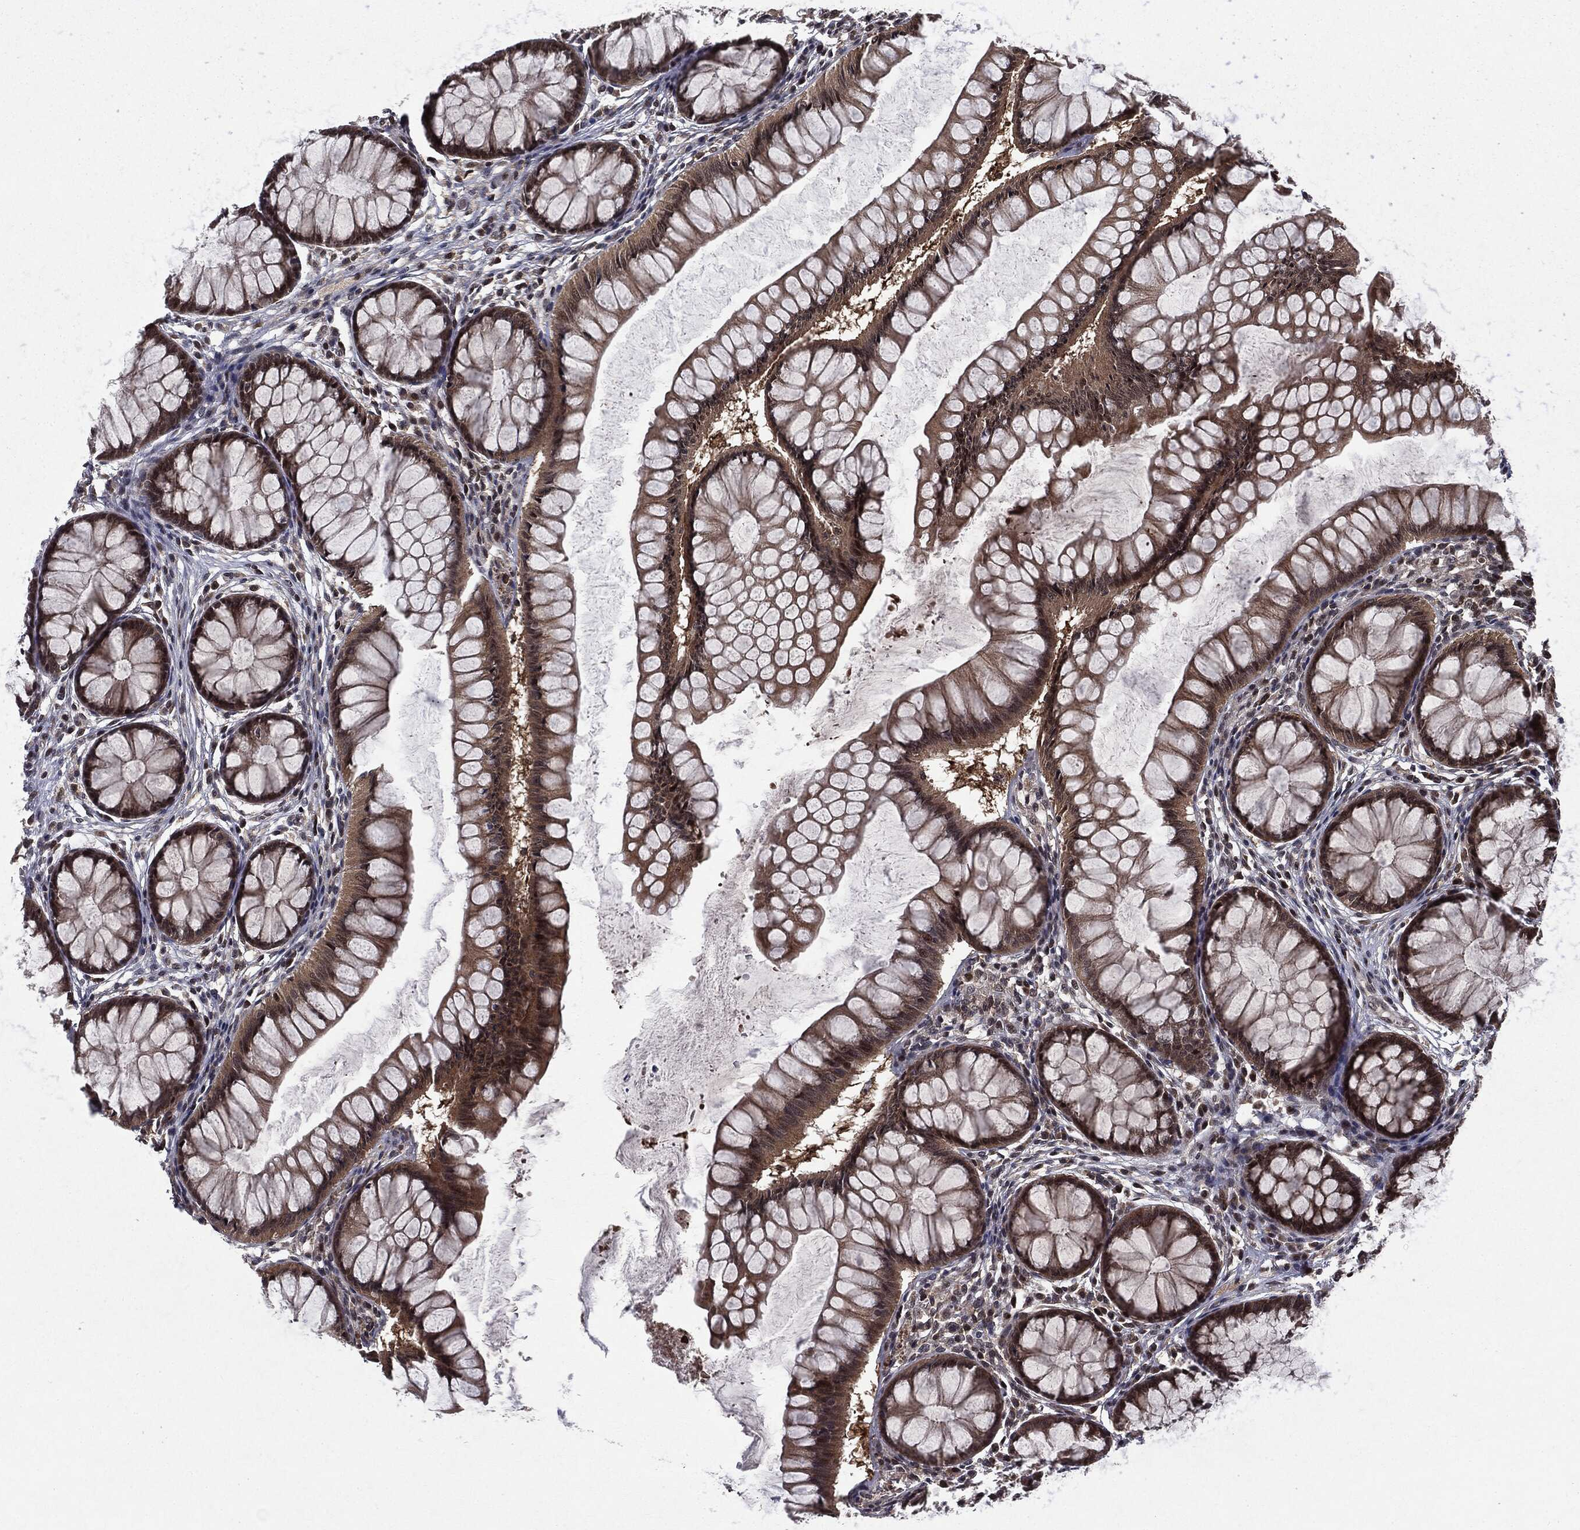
{"staining": {"intensity": "negative", "quantity": "none", "location": "none"}, "tissue": "colon", "cell_type": "Endothelial cells", "image_type": "normal", "snomed": [{"axis": "morphology", "description": "Normal tissue, NOS"}, {"axis": "topography", "description": "Colon"}], "caption": "Endothelial cells are negative for protein expression in unremarkable human colon. (DAB (3,3'-diaminobenzidine) immunohistochemistry, high magnification).", "gene": "STAU2", "patient": {"sex": "female", "age": 65}}